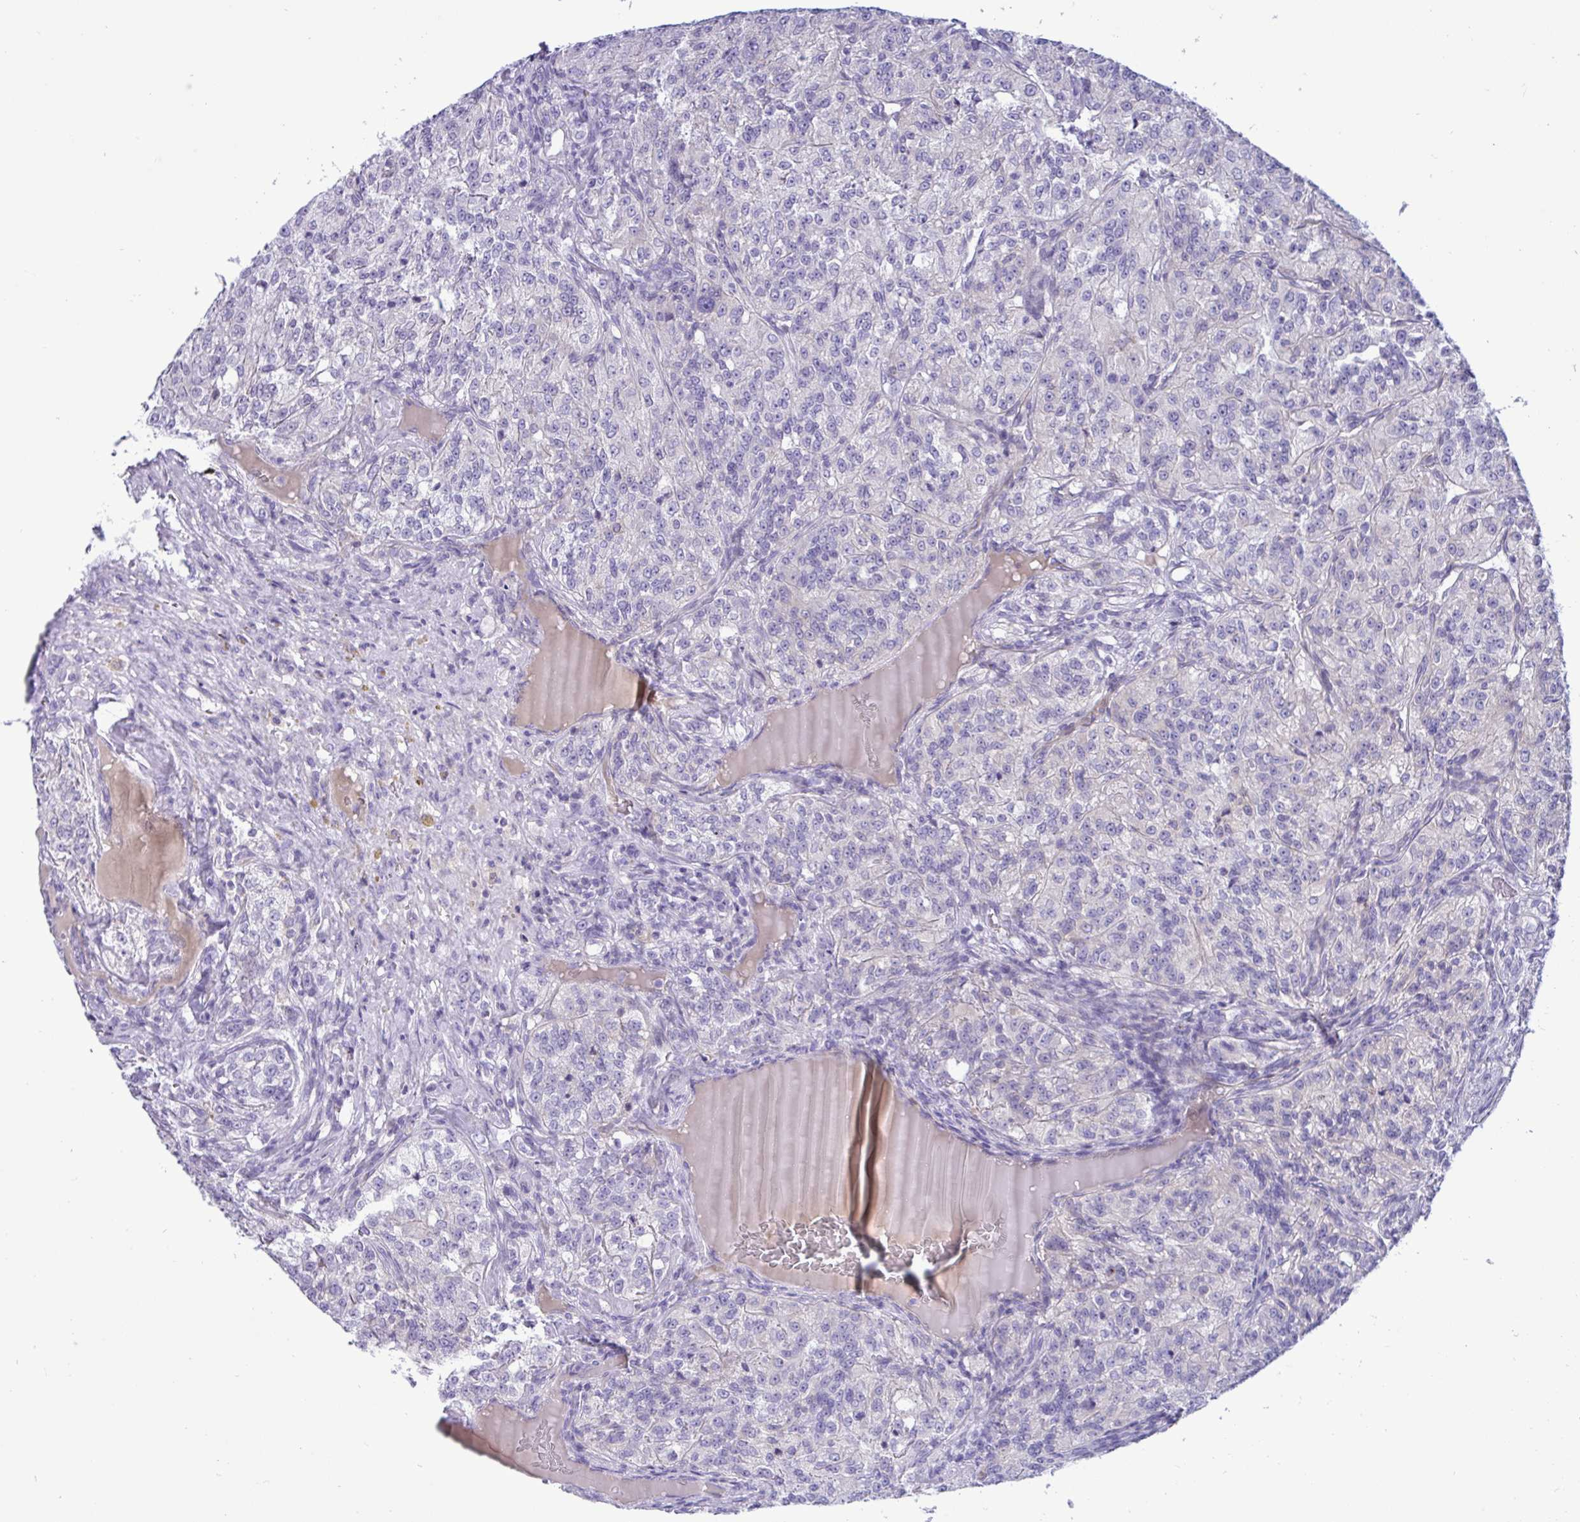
{"staining": {"intensity": "negative", "quantity": "none", "location": "none"}, "tissue": "renal cancer", "cell_type": "Tumor cells", "image_type": "cancer", "snomed": [{"axis": "morphology", "description": "Adenocarcinoma, NOS"}, {"axis": "topography", "description": "Kidney"}], "caption": "IHC photomicrograph of human renal cancer (adenocarcinoma) stained for a protein (brown), which reveals no staining in tumor cells. (Stains: DAB (3,3'-diaminobenzidine) IHC with hematoxylin counter stain, Microscopy: brightfield microscopy at high magnification).", "gene": "SREBF1", "patient": {"sex": "female", "age": 63}}